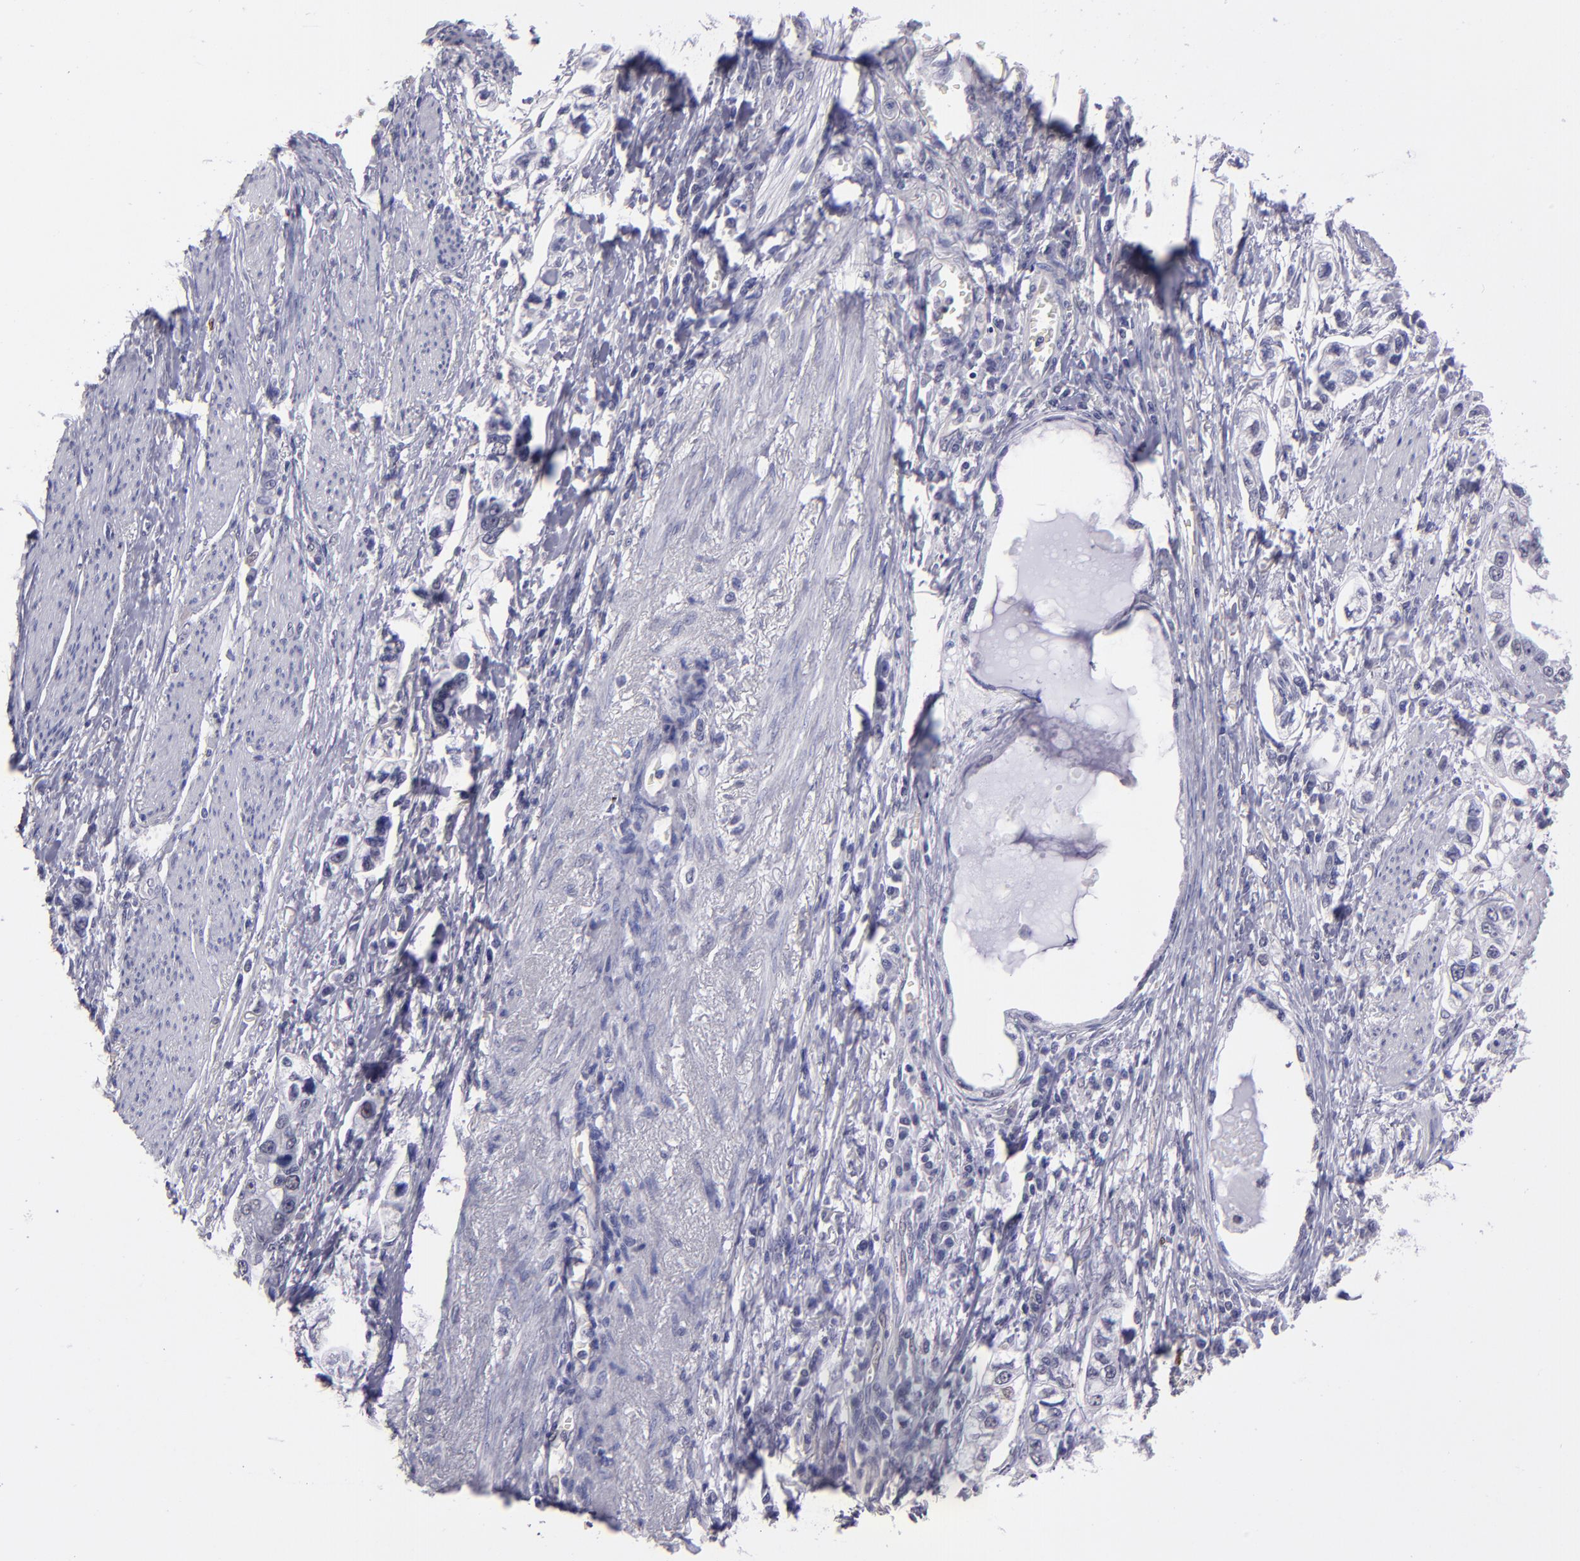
{"staining": {"intensity": "negative", "quantity": "none", "location": "none"}, "tissue": "stomach cancer", "cell_type": "Tumor cells", "image_type": "cancer", "snomed": [{"axis": "morphology", "description": "Adenocarcinoma, NOS"}, {"axis": "topography", "description": "Stomach, lower"}], "caption": "Immunohistochemical staining of human stomach adenocarcinoma shows no significant positivity in tumor cells.", "gene": "CEBPE", "patient": {"sex": "female", "age": 93}}